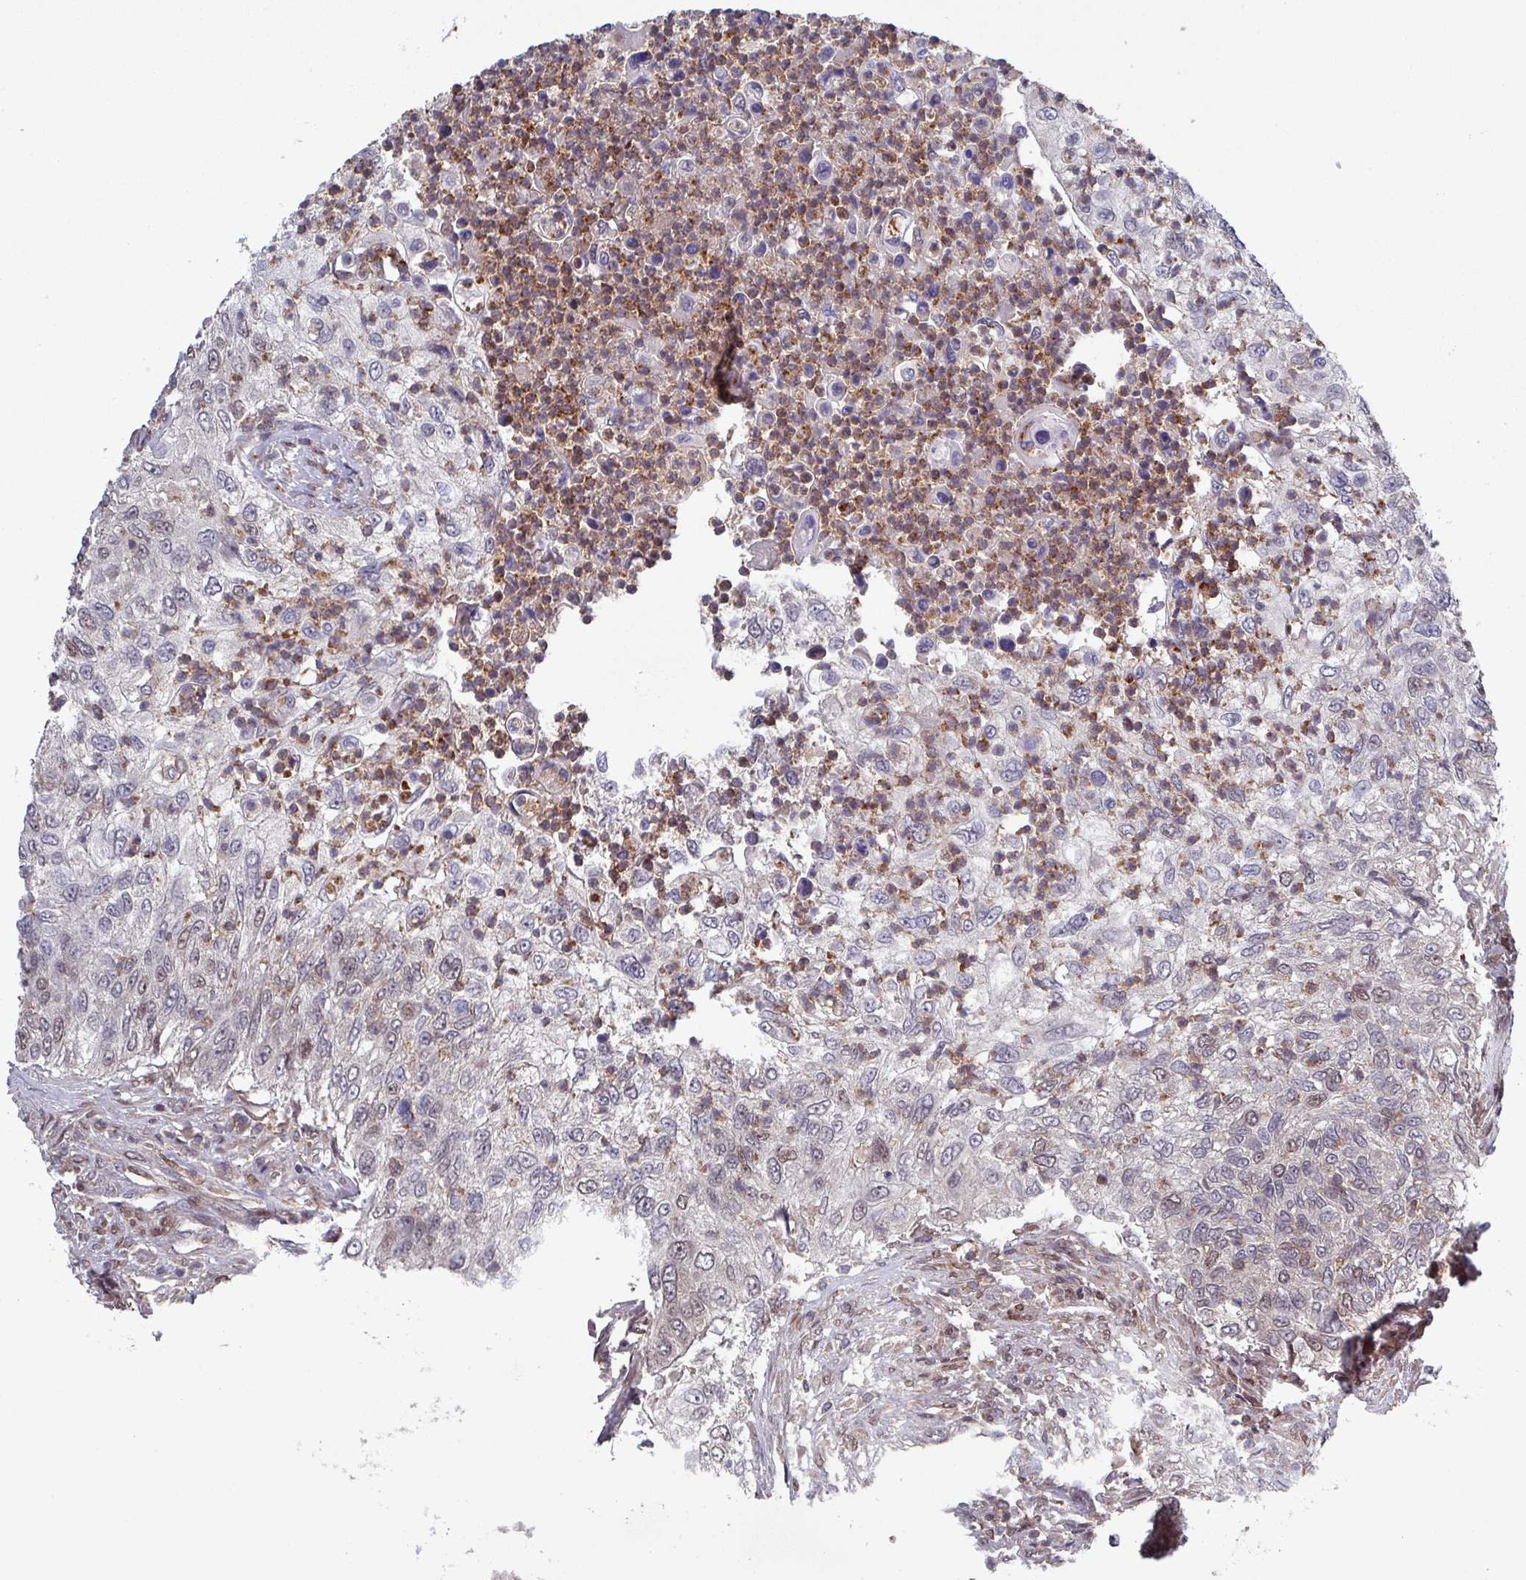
{"staining": {"intensity": "weak", "quantity": "<25%", "location": "nuclear"}, "tissue": "urothelial cancer", "cell_type": "Tumor cells", "image_type": "cancer", "snomed": [{"axis": "morphology", "description": "Urothelial carcinoma, High grade"}, {"axis": "topography", "description": "Urinary bladder"}], "caption": "This is a photomicrograph of IHC staining of high-grade urothelial carcinoma, which shows no positivity in tumor cells.", "gene": "PRRX1", "patient": {"sex": "female", "age": 60}}